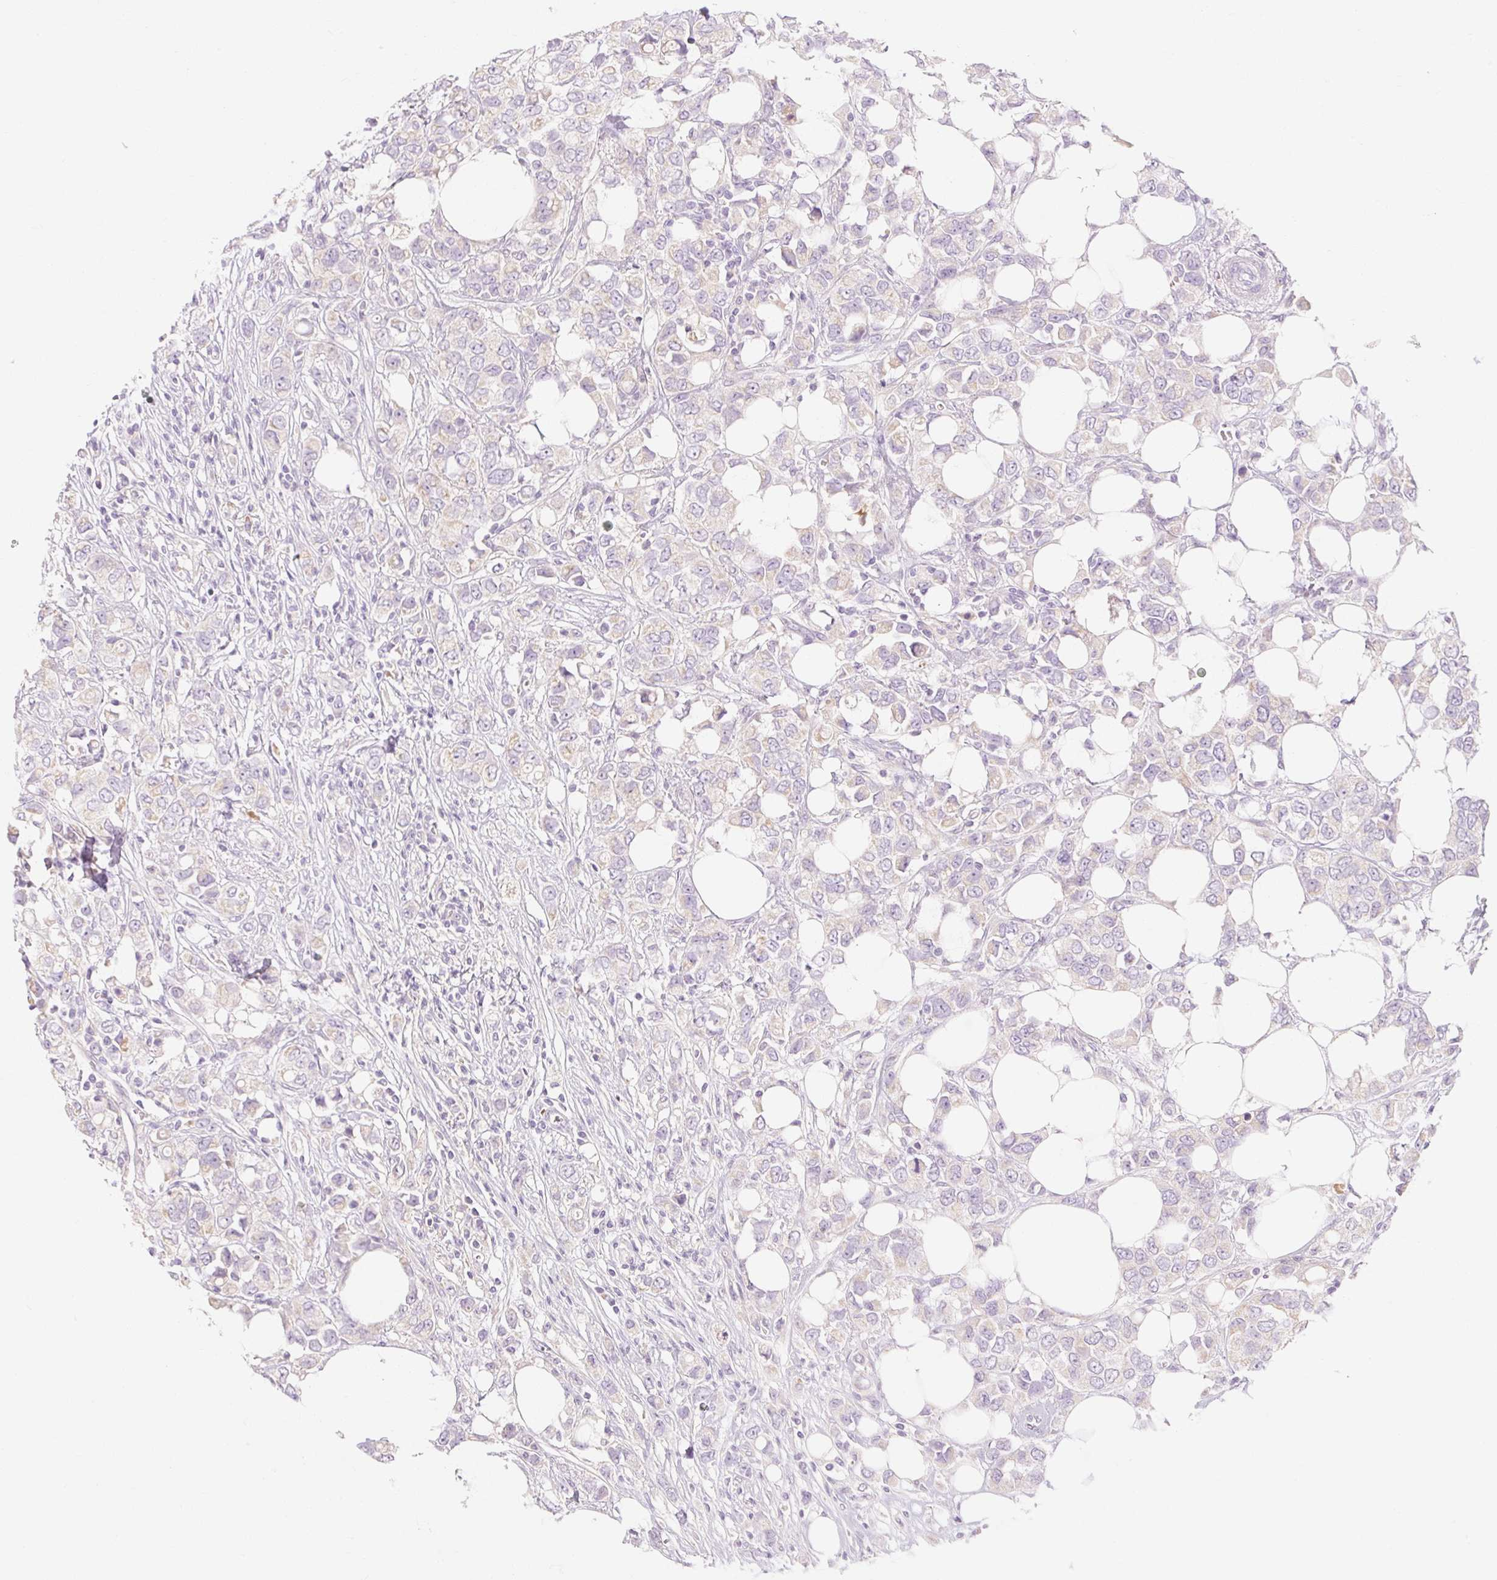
{"staining": {"intensity": "negative", "quantity": "none", "location": "none"}, "tissue": "breast cancer", "cell_type": "Tumor cells", "image_type": "cancer", "snomed": [{"axis": "morphology", "description": "Lobular carcinoma"}, {"axis": "topography", "description": "Breast"}], "caption": "Immunohistochemical staining of breast cancer (lobular carcinoma) displays no significant expression in tumor cells.", "gene": "MYO1D", "patient": {"sex": "female", "age": 91}}